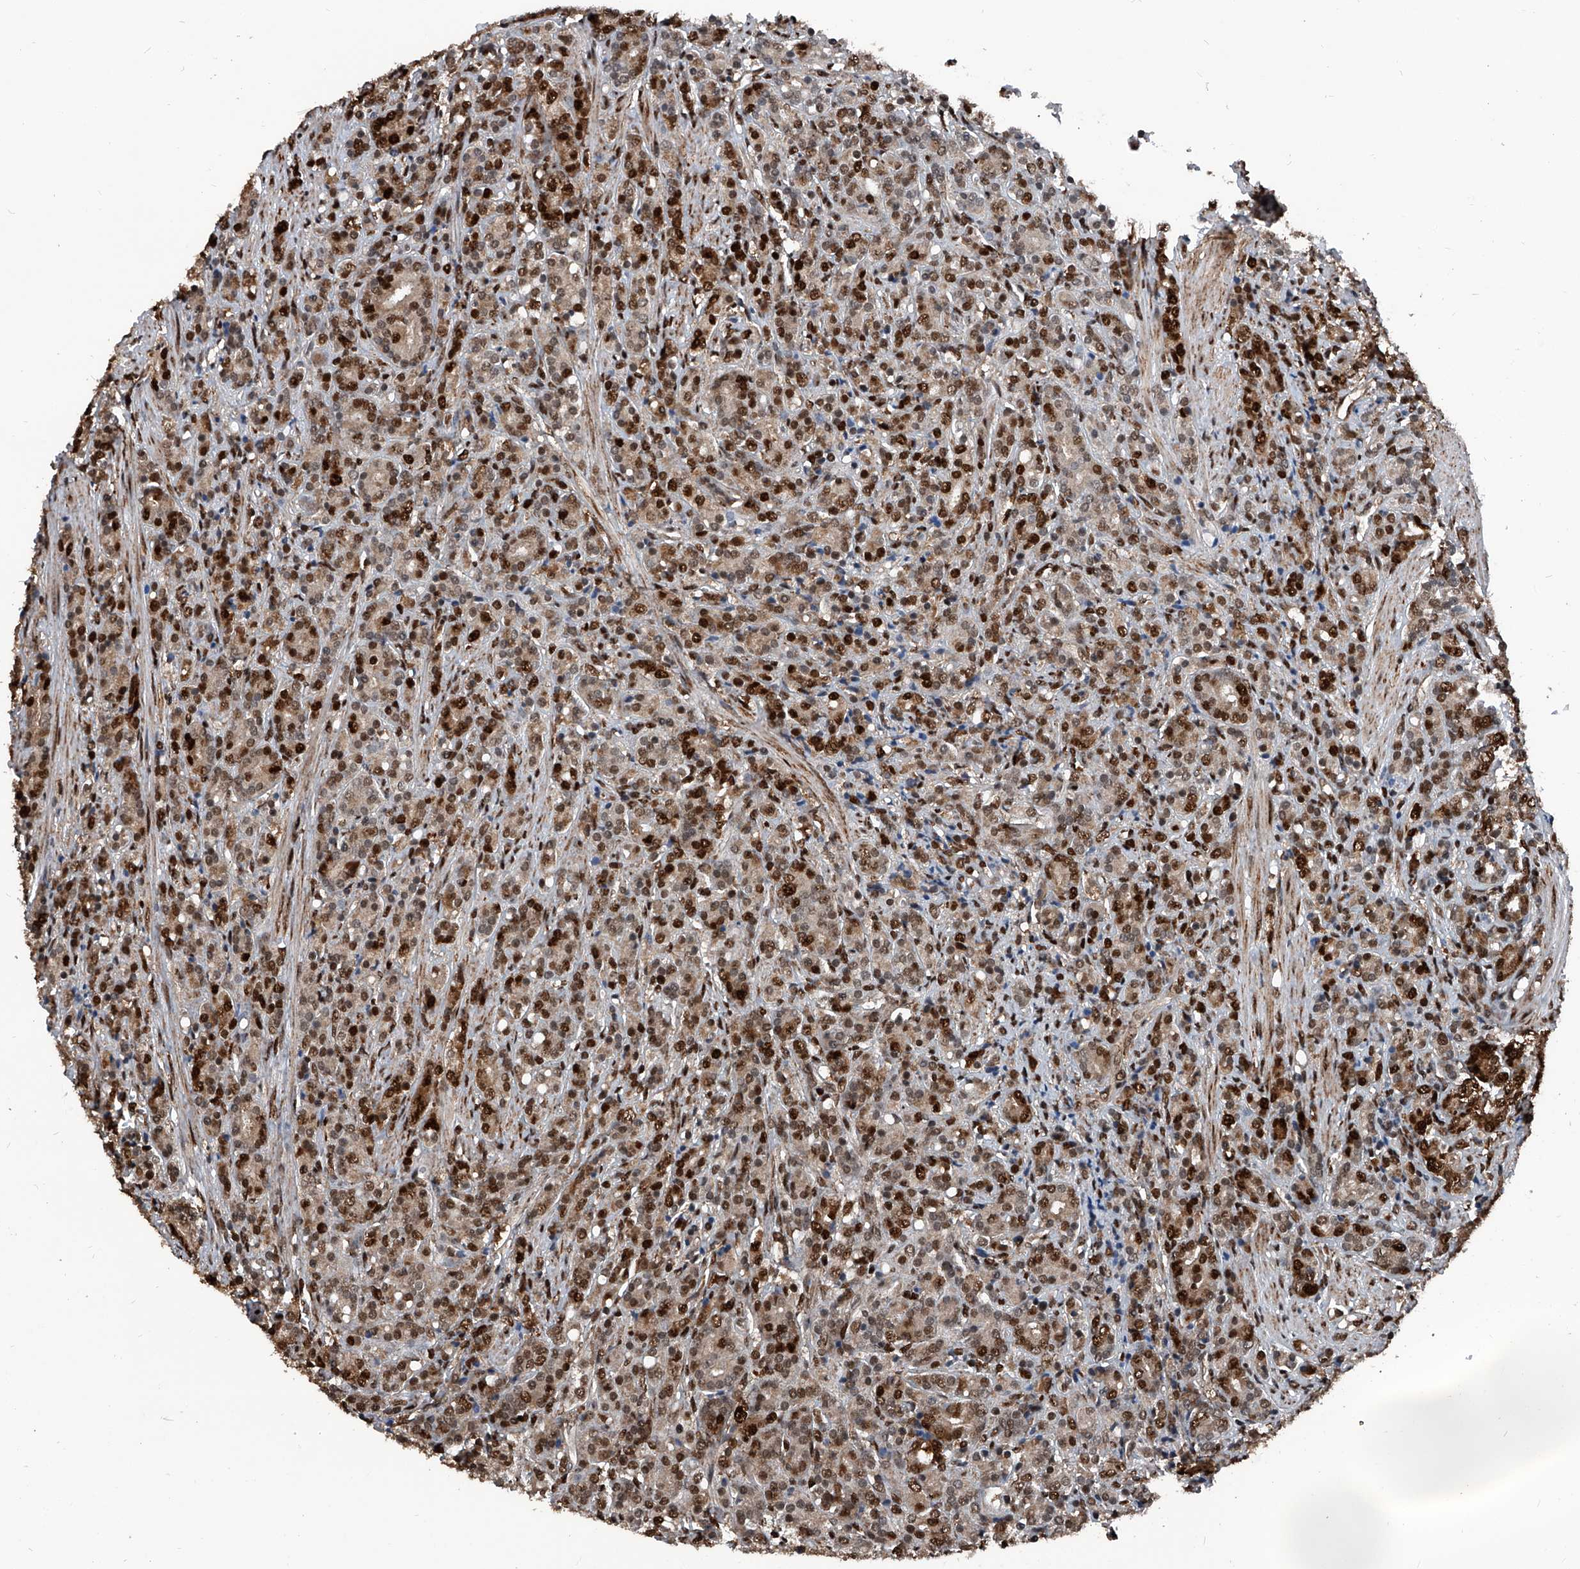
{"staining": {"intensity": "strong", "quantity": ">75%", "location": "cytoplasmic/membranous,nuclear"}, "tissue": "prostate cancer", "cell_type": "Tumor cells", "image_type": "cancer", "snomed": [{"axis": "morphology", "description": "Adenocarcinoma, High grade"}, {"axis": "topography", "description": "Prostate"}], "caption": "Human prostate cancer (adenocarcinoma (high-grade)) stained with a protein marker displays strong staining in tumor cells.", "gene": "FKBP5", "patient": {"sex": "male", "age": 62}}